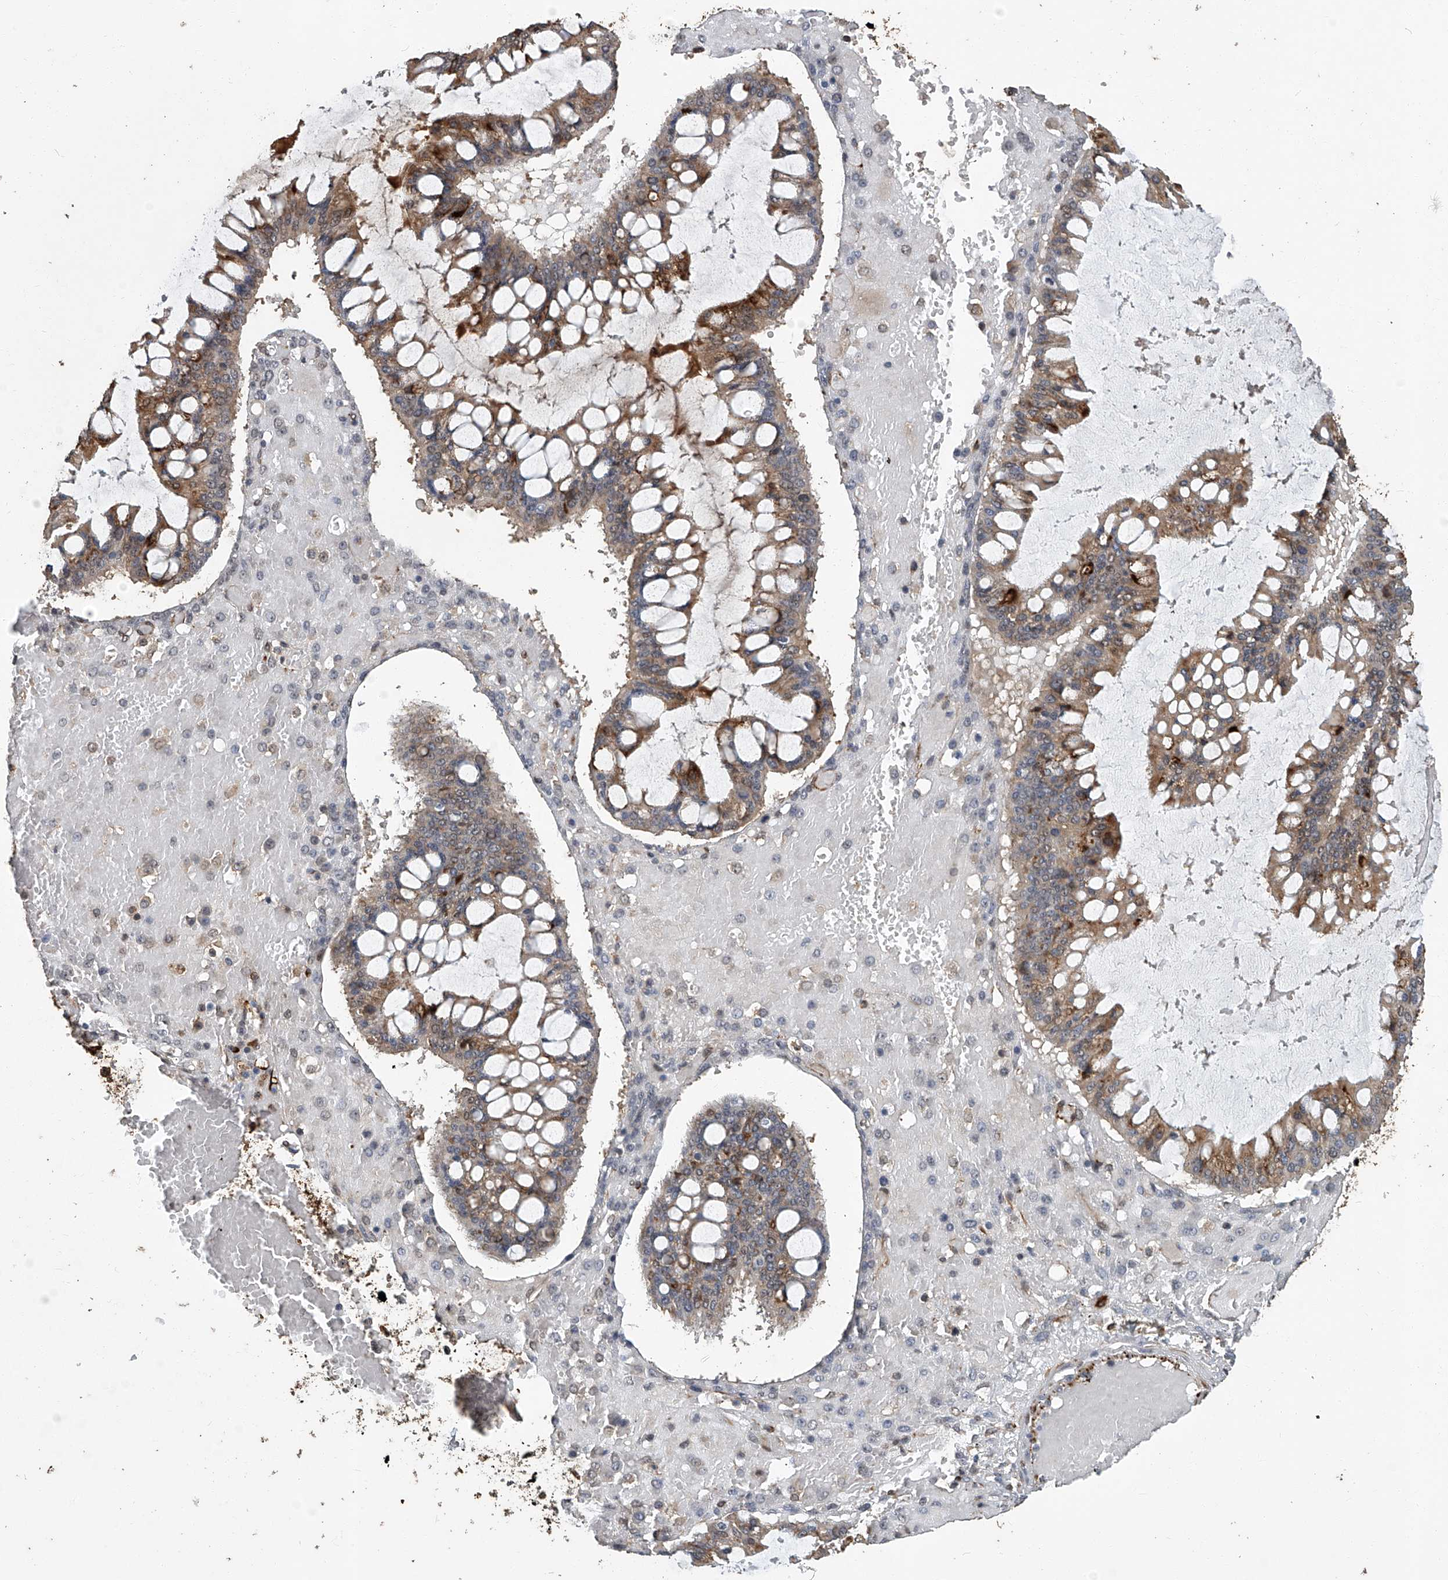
{"staining": {"intensity": "moderate", "quantity": "25%-75%", "location": "cytoplasmic/membranous"}, "tissue": "ovarian cancer", "cell_type": "Tumor cells", "image_type": "cancer", "snomed": [{"axis": "morphology", "description": "Cystadenocarcinoma, mucinous, NOS"}, {"axis": "topography", "description": "Ovary"}], "caption": "IHC photomicrograph of neoplastic tissue: human ovarian cancer (mucinous cystadenocarcinoma) stained using immunohistochemistry shows medium levels of moderate protein expression localized specifically in the cytoplasmic/membranous of tumor cells, appearing as a cytoplasmic/membranous brown color.", "gene": "GPR132", "patient": {"sex": "female", "age": 73}}